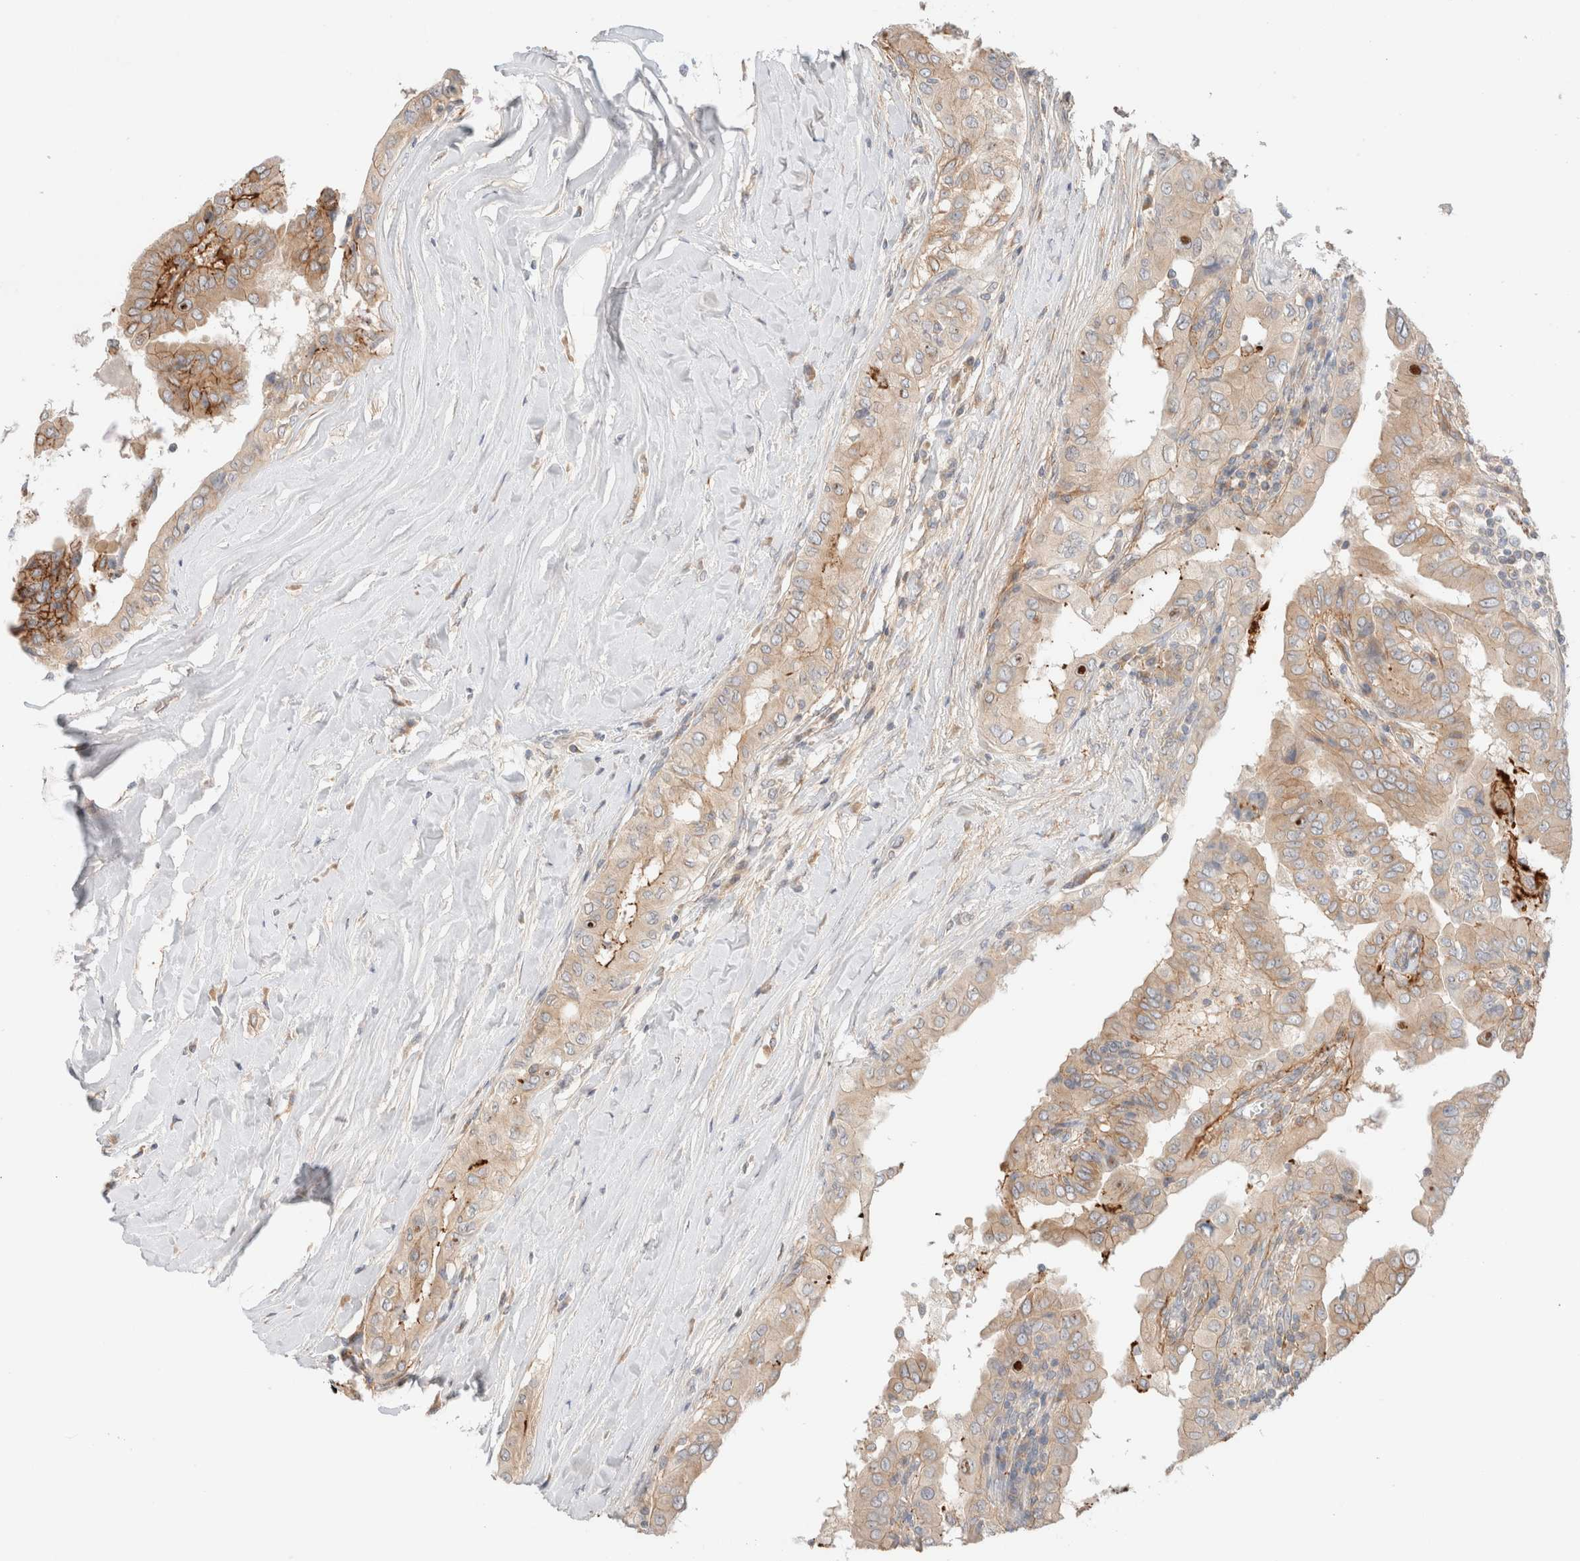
{"staining": {"intensity": "weak", "quantity": ">75%", "location": "cytoplasmic/membranous"}, "tissue": "thyroid cancer", "cell_type": "Tumor cells", "image_type": "cancer", "snomed": [{"axis": "morphology", "description": "Papillary adenocarcinoma, NOS"}, {"axis": "topography", "description": "Thyroid gland"}], "caption": "This is an image of IHC staining of thyroid papillary adenocarcinoma, which shows weak expression in the cytoplasmic/membranous of tumor cells.", "gene": "MARK3", "patient": {"sex": "male", "age": 33}}